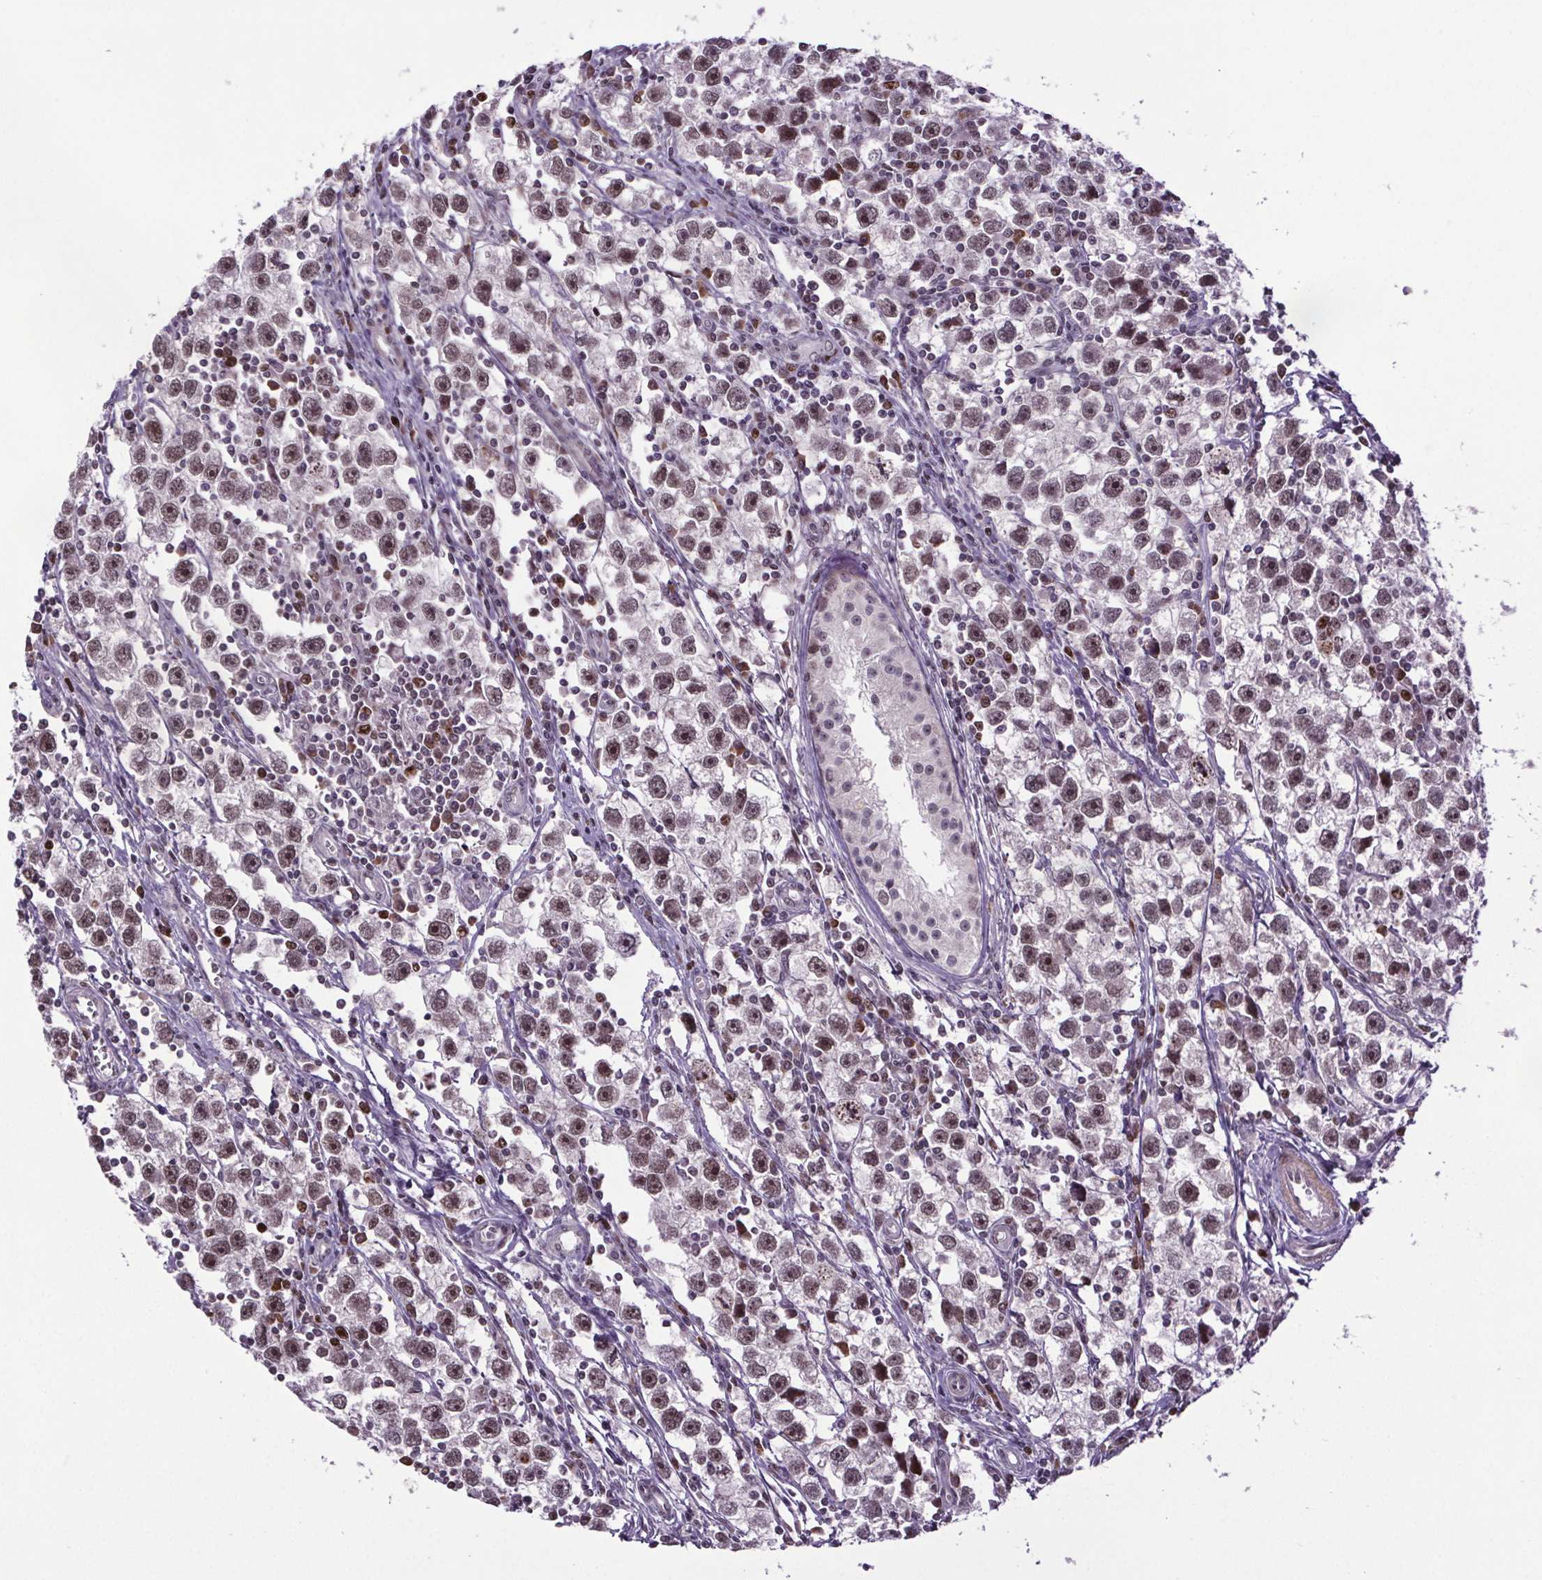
{"staining": {"intensity": "weak", "quantity": ">75%", "location": "nuclear"}, "tissue": "testis cancer", "cell_type": "Tumor cells", "image_type": "cancer", "snomed": [{"axis": "morphology", "description": "Seminoma, NOS"}, {"axis": "topography", "description": "Testis"}], "caption": "Weak nuclear staining for a protein is appreciated in about >75% of tumor cells of testis cancer (seminoma) using IHC.", "gene": "ATMIN", "patient": {"sex": "male", "age": 30}}